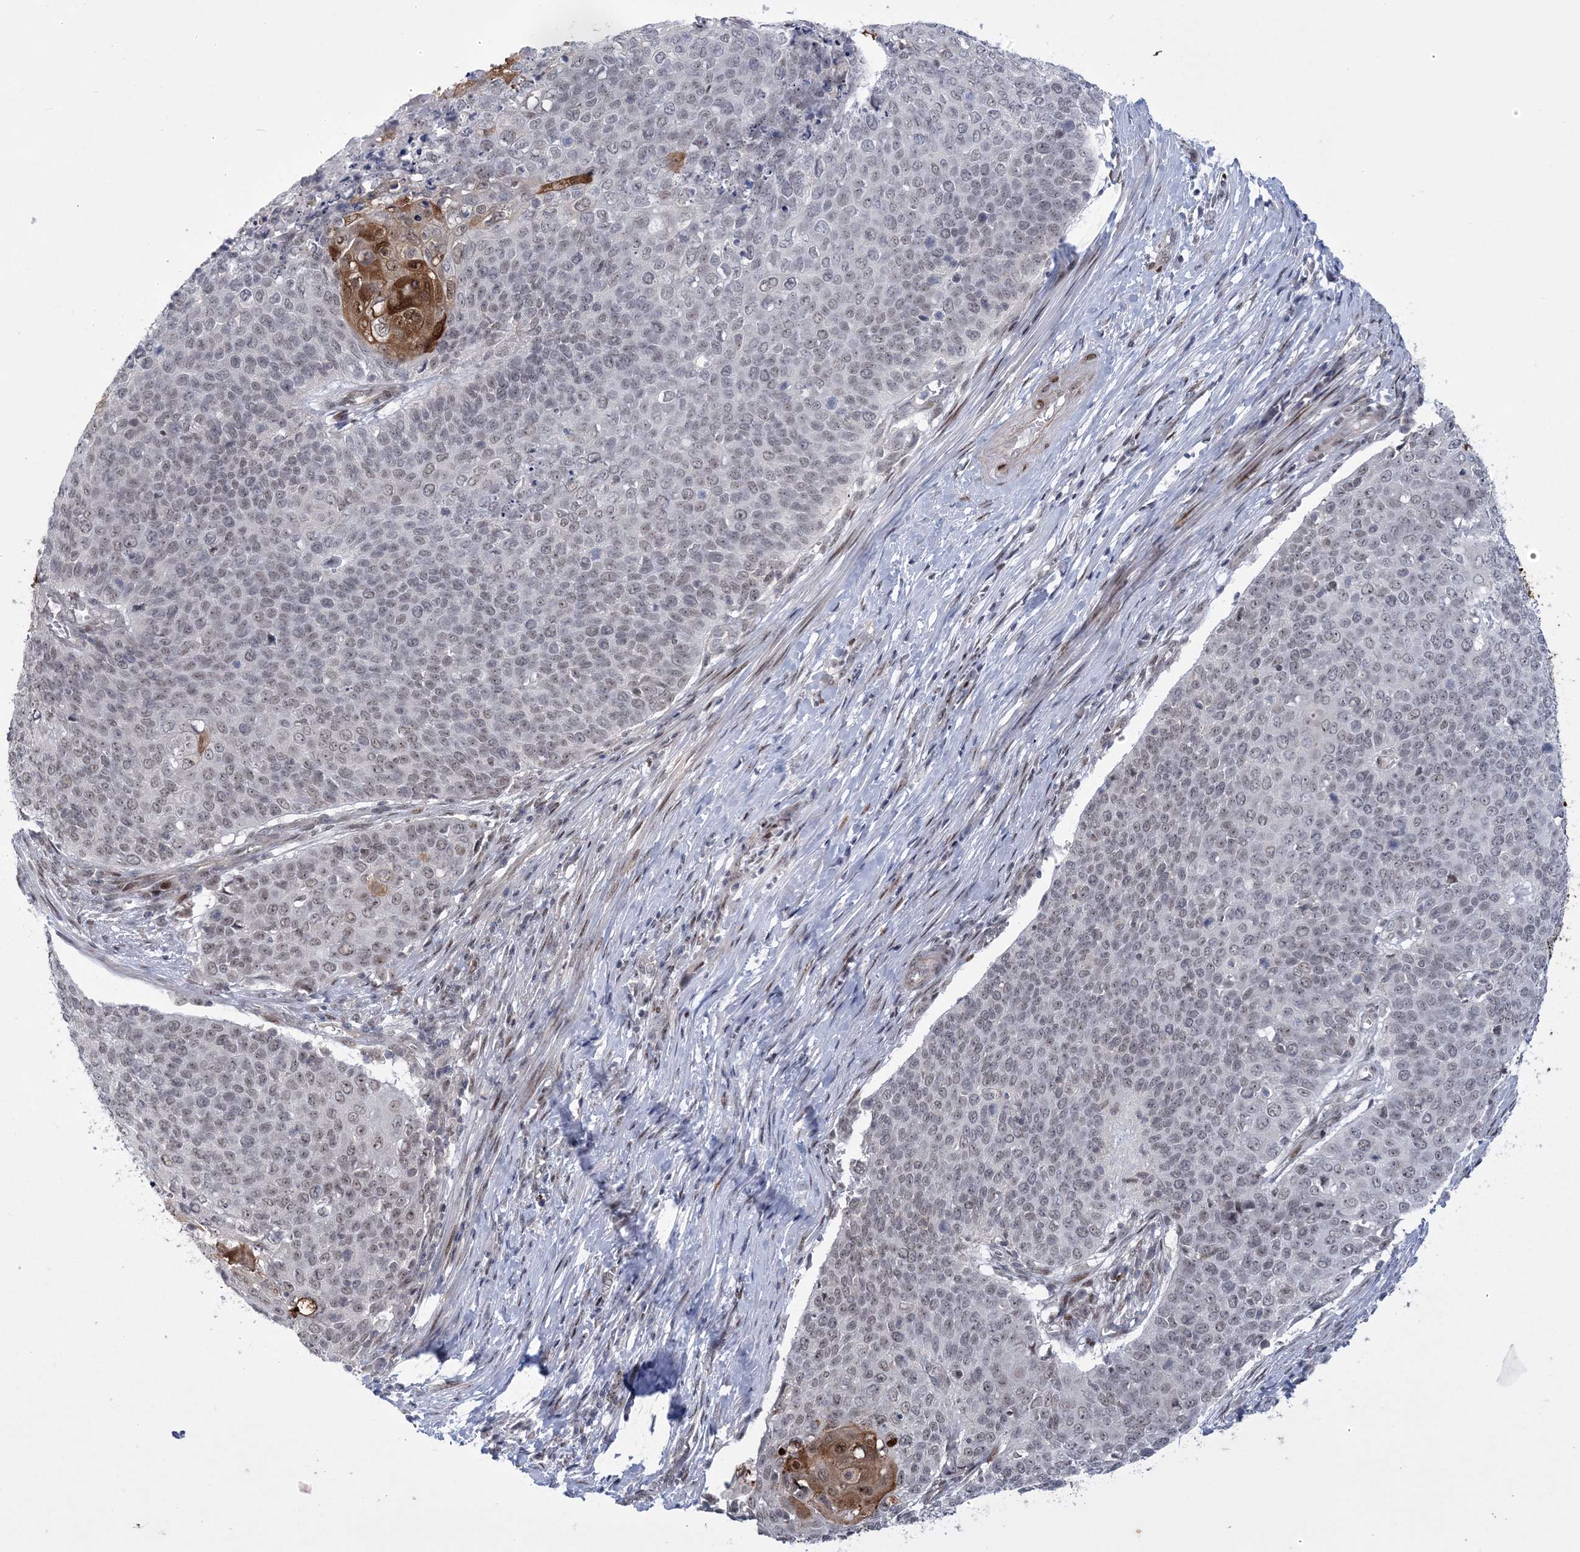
{"staining": {"intensity": "moderate", "quantity": "<25%", "location": "cytoplasmic/membranous,nuclear"}, "tissue": "cervical cancer", "cell_type": "Tumor cells", "image_type": "cancer", "snomed": [{"axis": "morphology", "description": "Squamous cell carcinoma, NOS"}, {"axis": "topography", "description": "Cervix"}], "caption": "An immunohistochemistry (IHC) histopathology image of neoplastic tissue is shown. Protein staining in brown labels moderate cytoplasmic/membranous and nuclear positivity in squamous cell carcinoma (cervical) within tumor cells.", "gene": "HOMEZ", "patient": {"sex": "female", "age": 39}}